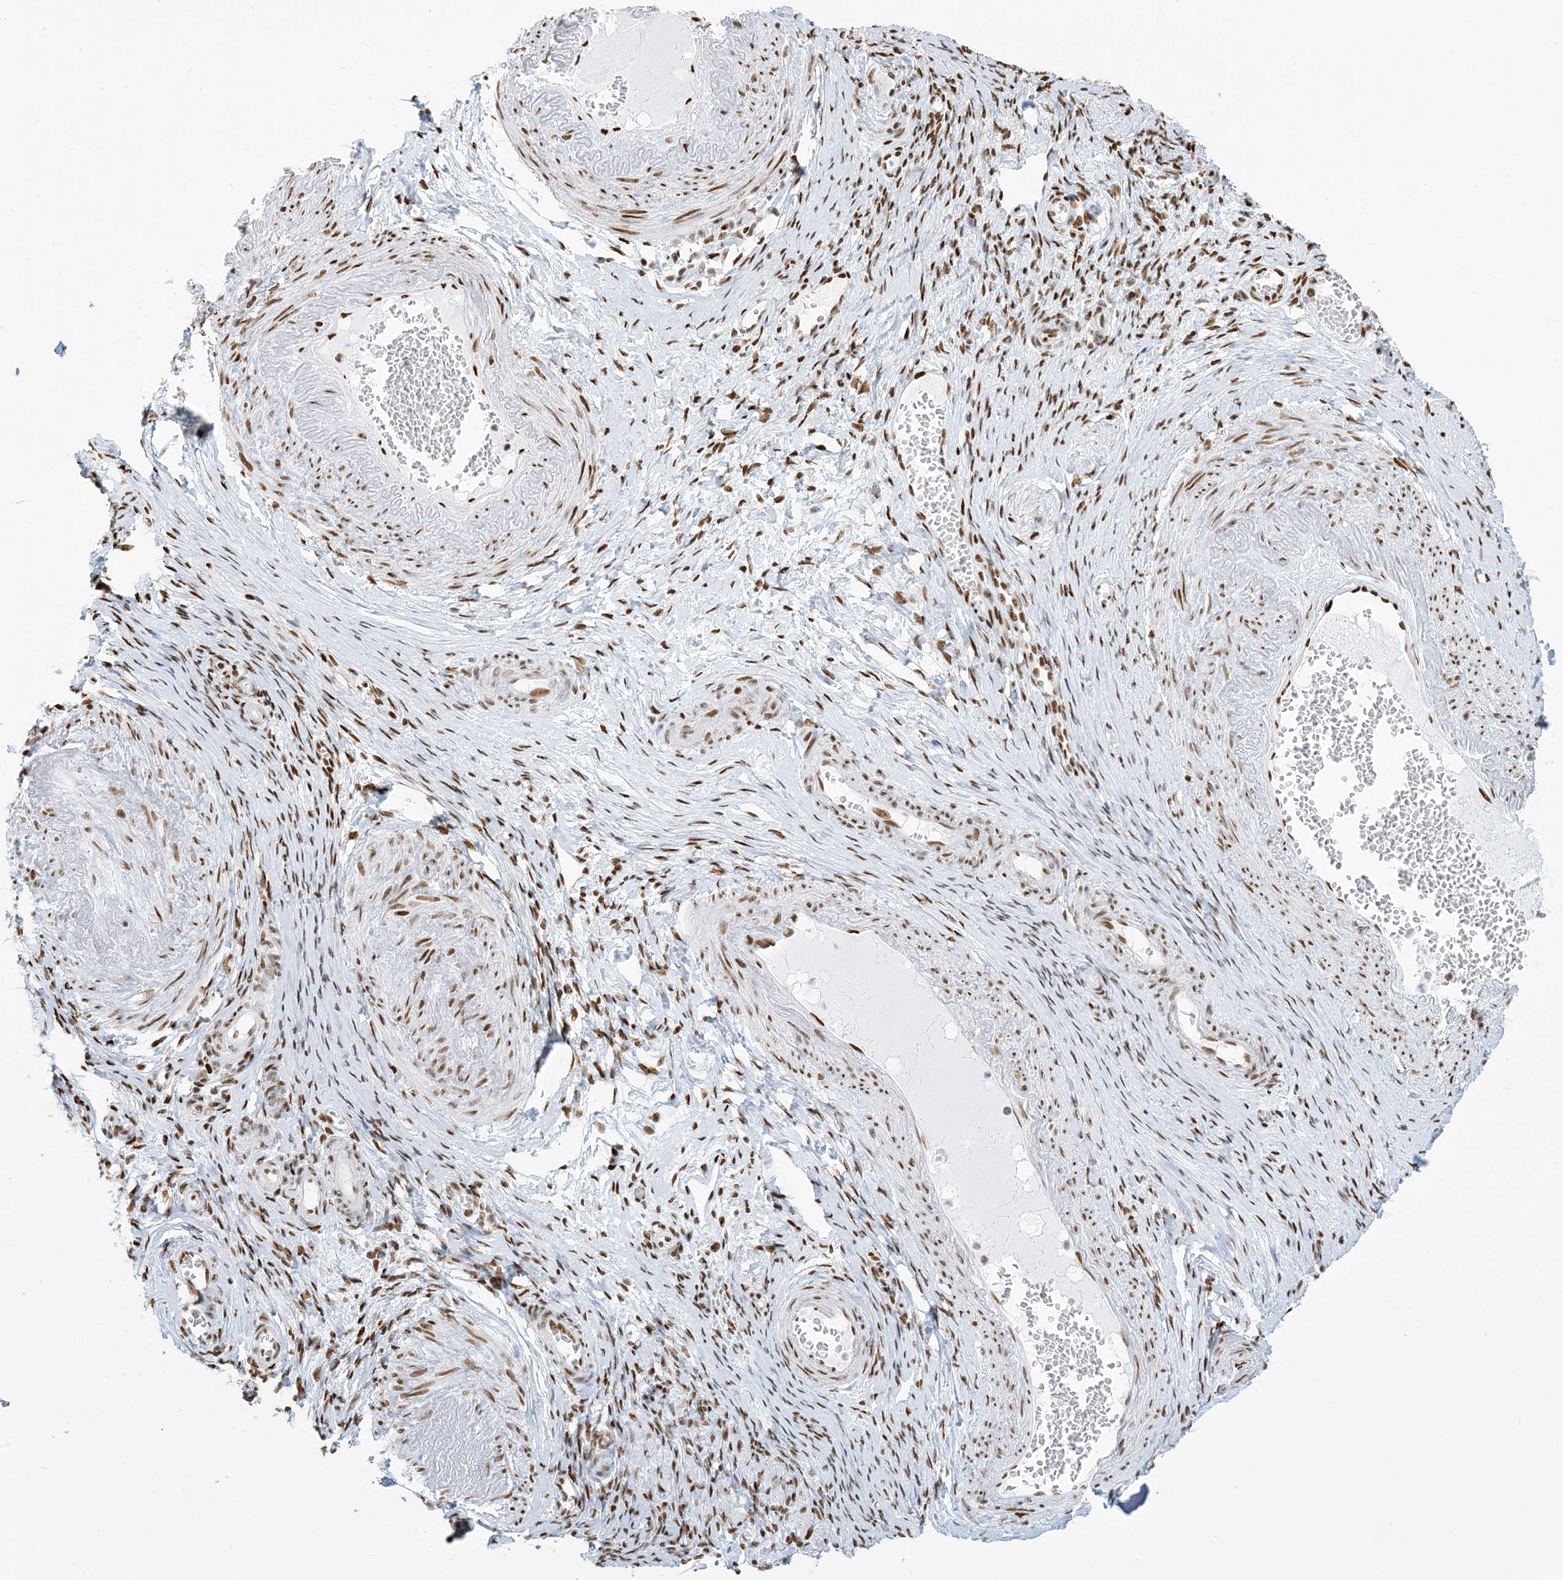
{"staining": {"intensity": "moderate", "quantity": ">75%", "location": "nuclear"}, "tissue": "adipose tissue", "cell_type": "Adipocytes", "image_type": "normal", "snomed": [{"axis": "morphology", "description": "Normal tissue, NOS"}, {"axis": "topography", "description": "Vascular tissue"}, {"axis": "topography", "description": "Fallopian tube"}, {"axis": "topography", "description": "Ovary"}], "caption": "A high-resolution image shows immunohistochemistry (IHC) staining of benign adipose tissue, which displays moderate nuclear staining in approximately >75% of adipocytes. The staining was performed using DAB (3,3'-diaminobenzidine), with brown indicating positive protein expression. Nuclei are stained blue with hematoxylin.", "gene": "STAG1", "patient": {"sex": "female", "age": 67}}